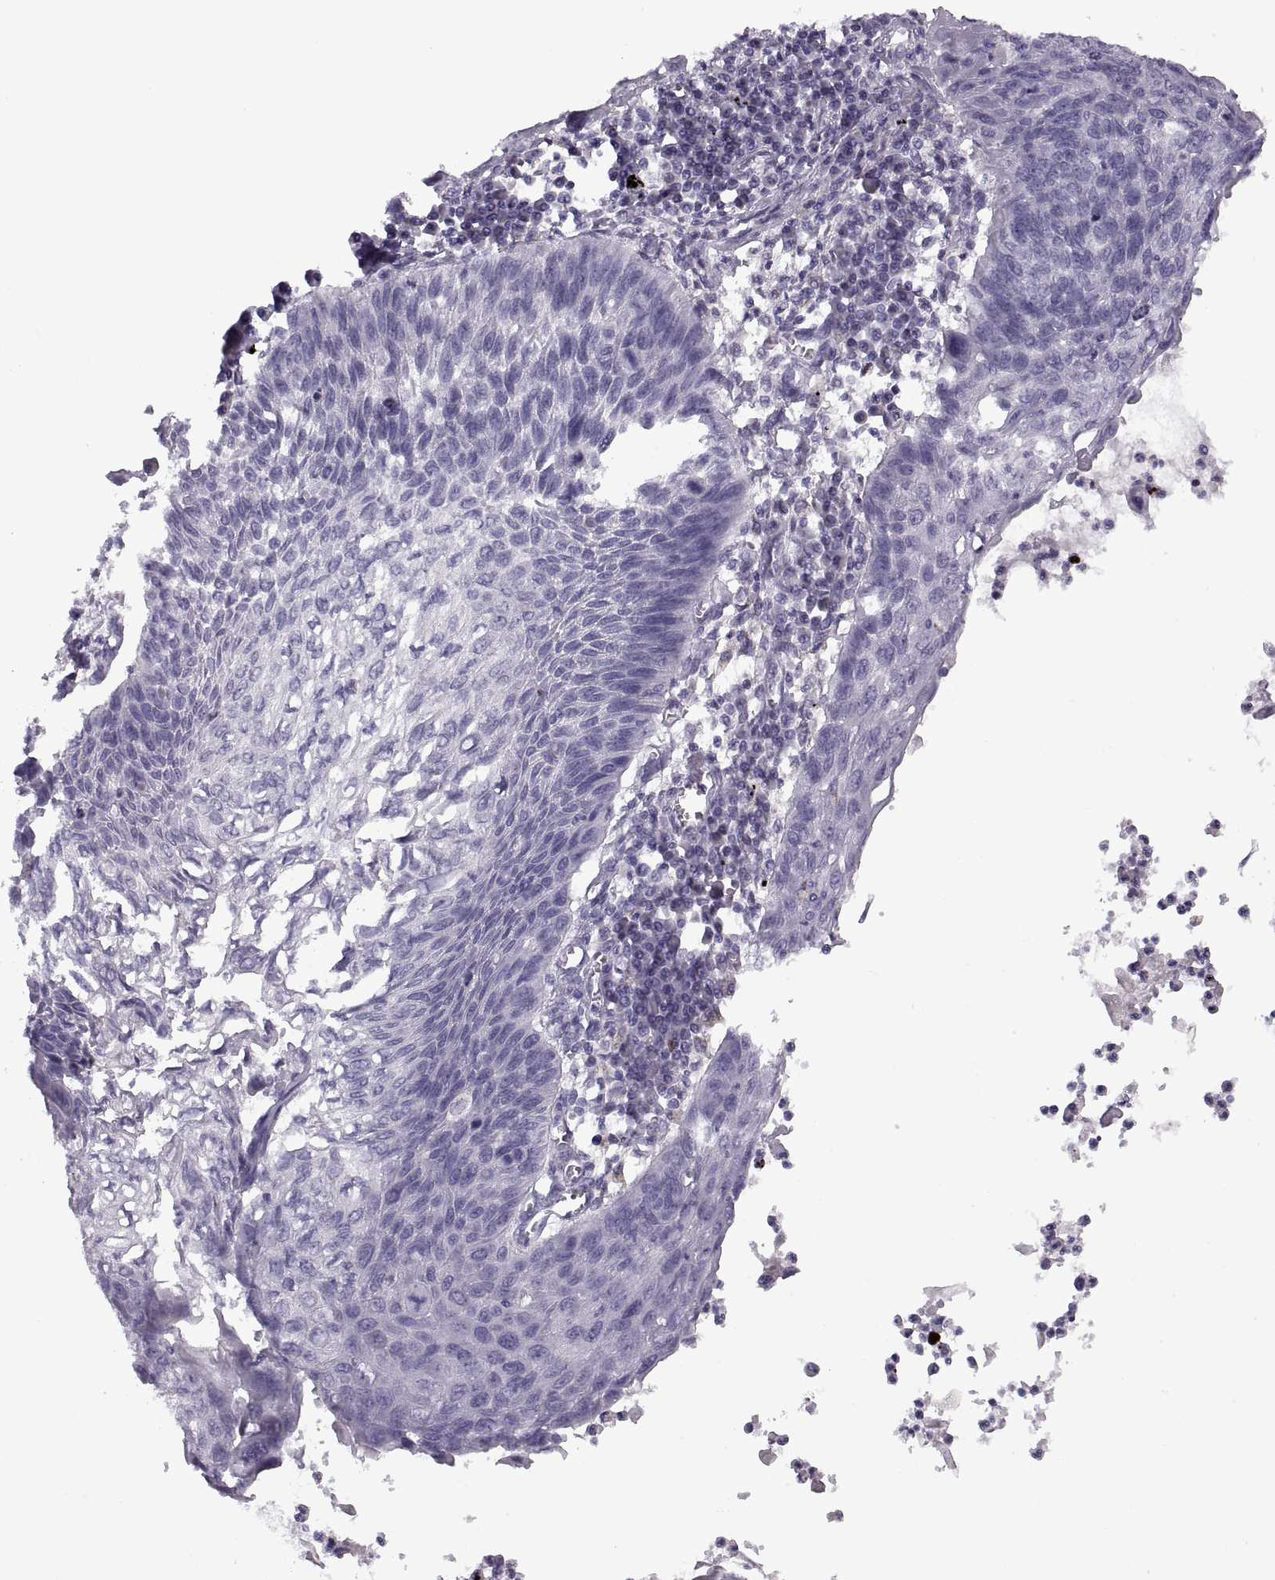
{"staining": {"intensity": "negative", "quantity": "none", "location": "none"}, "tissue": "lung cancer", "cell_type": "Tumor cells", "image_type": "cancer", "snomed": [{"axis": "morphology", "description": "Squamous cell carcinoma, NOS"}, {"axis": "topography", "description": "Lung"}], "caption": "IHC image of human squamous cell carcinoma (lung) stained for a protein (brown), which exhibits no expression in tumor cells.", "gene": "PIERCE1", "patient": {"sex": "male", "age": 78}}